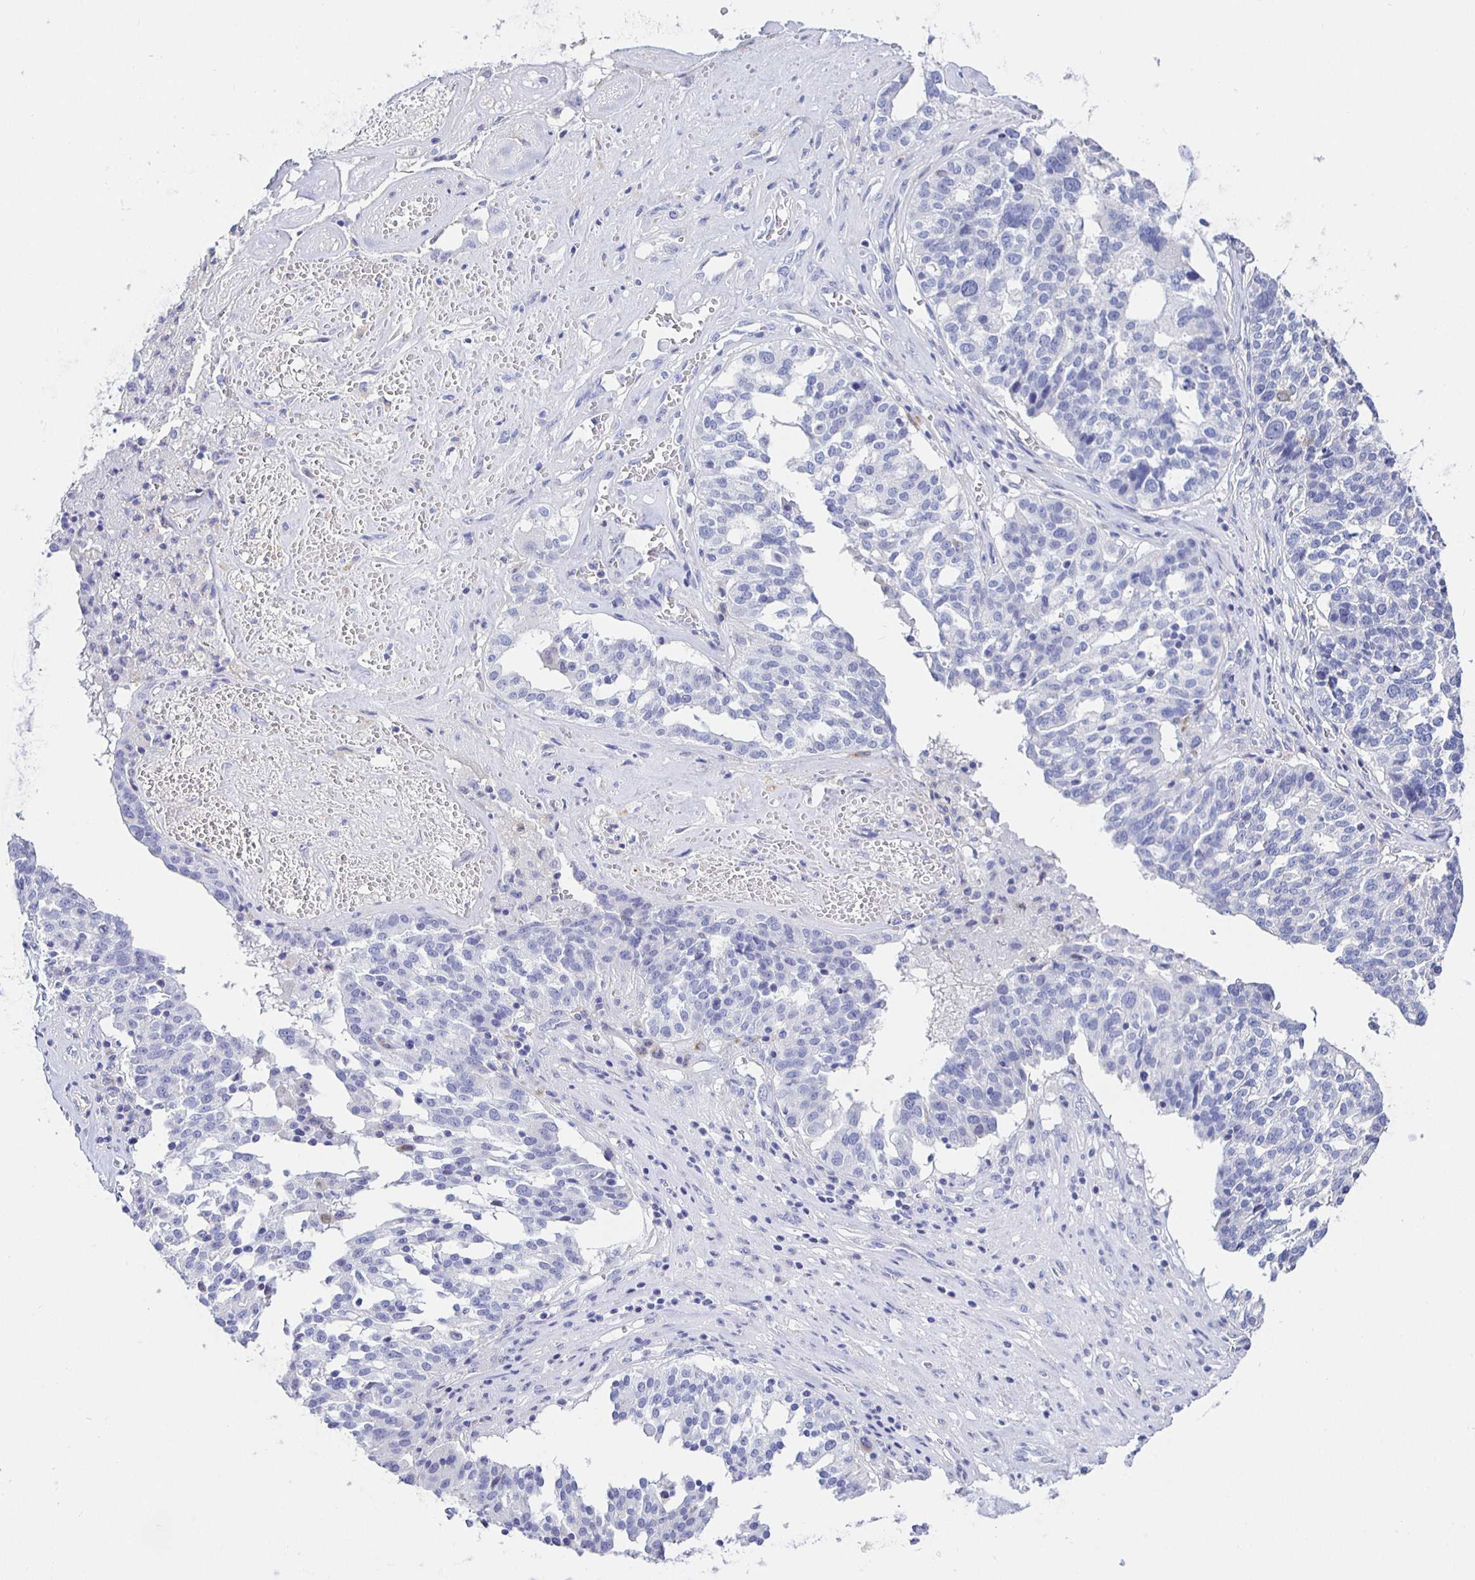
{"staining": {"intensity": "negative", "quantity": "none", "location": "none"}, "tissue": "ovarian cancer", "cell_type": "Tumor cells", "image_type": "cancer", "snomed": [{"axis": "morphology", "description": "Cystadenocarcinoma, serous, NOS"}, {"axis": "topography", "description": "Ovary"}], "caption": "DAB immunohistochemical staining of ovarian serous cystadenocarcinoma exhibits no significant expression in tumor cells. The staining is performed using DAB (3,3'-diaminobenzidine) brown chromogen with nuclei counter-stained in using hematoxylin.", "gene": "HSPA4L", "patient": {"sex": "female", "age": 59}}